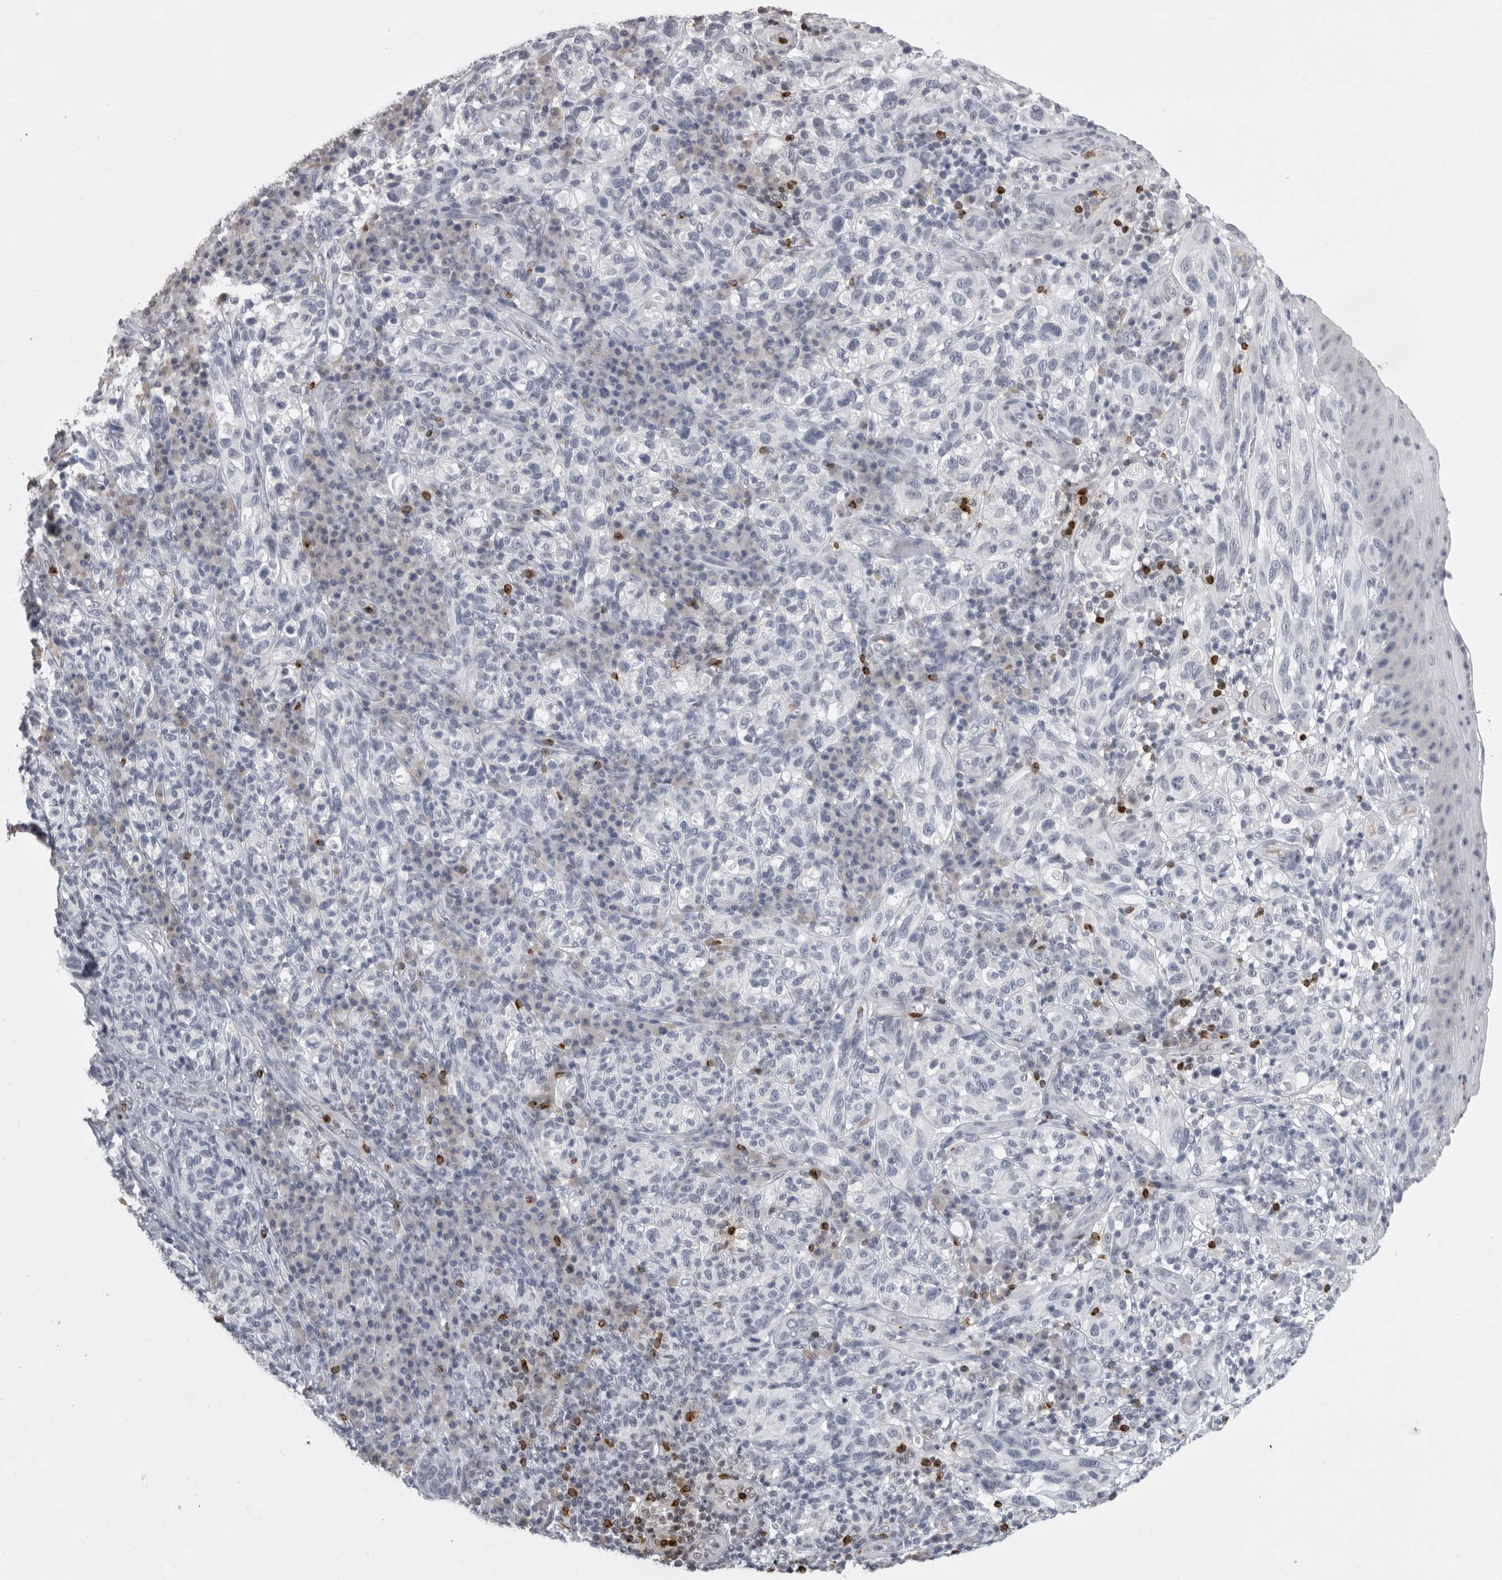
{"staining": {"intensity": "negative", "quantity": "none", "location": "none"}, "tissue": "melanoma", "cell_type": "Tumor cells", "image_type": "cancer", "snomed": [{"axis": "morphology", "description": "Malignant melanoma, NOS"}, {"axis": "topography", "description": "Skin"}], "caption": "Tumor cells are negative for protein expression in human malignant melanoma. (DAB IHC, high magnification).", "gene": "GNLY", "patient": {"sex": "female", "age": 73}}